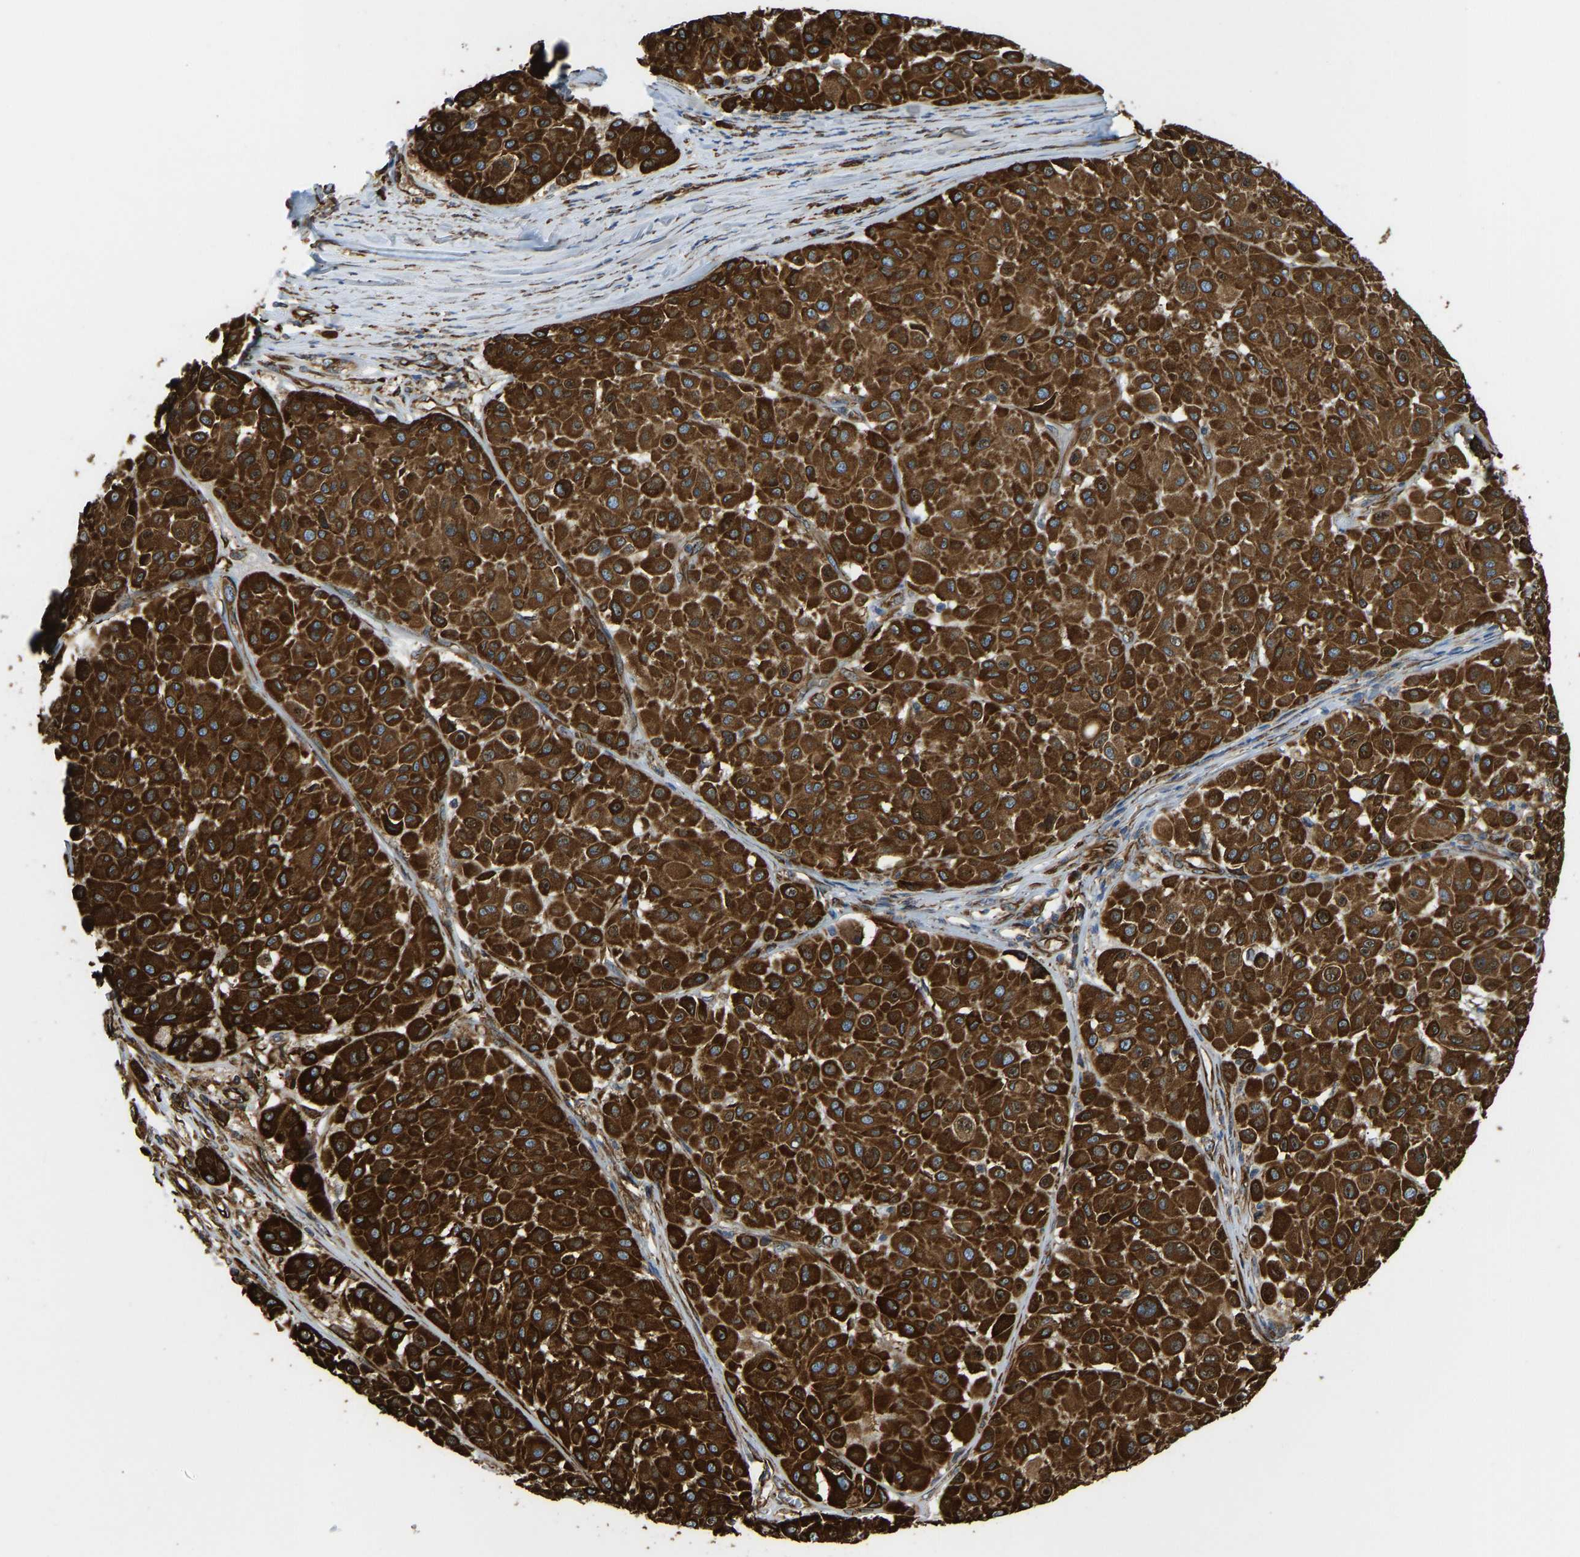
{"staining": {"intensity": "strong", "quantity": ">75%", "location": "cytoplasmic/membranous,nuclear"}, "tissue": "melanoma", "cell_type": "Tumor cells", "image_type": "cancer", "snomed": [{"axis": "morphology", "description": "Malignant melanoma, Metastatic site"}, {"axis": "topography", "description": "Soft tissue"}], "caption": "Melanoma stained for a protein (brown) shows strong cytoplasmic/membranous and nuclear positive staining in about >75% of tumor cells.", "gene": "BEX3", "patient": {"sex": "male", "age": 41}}